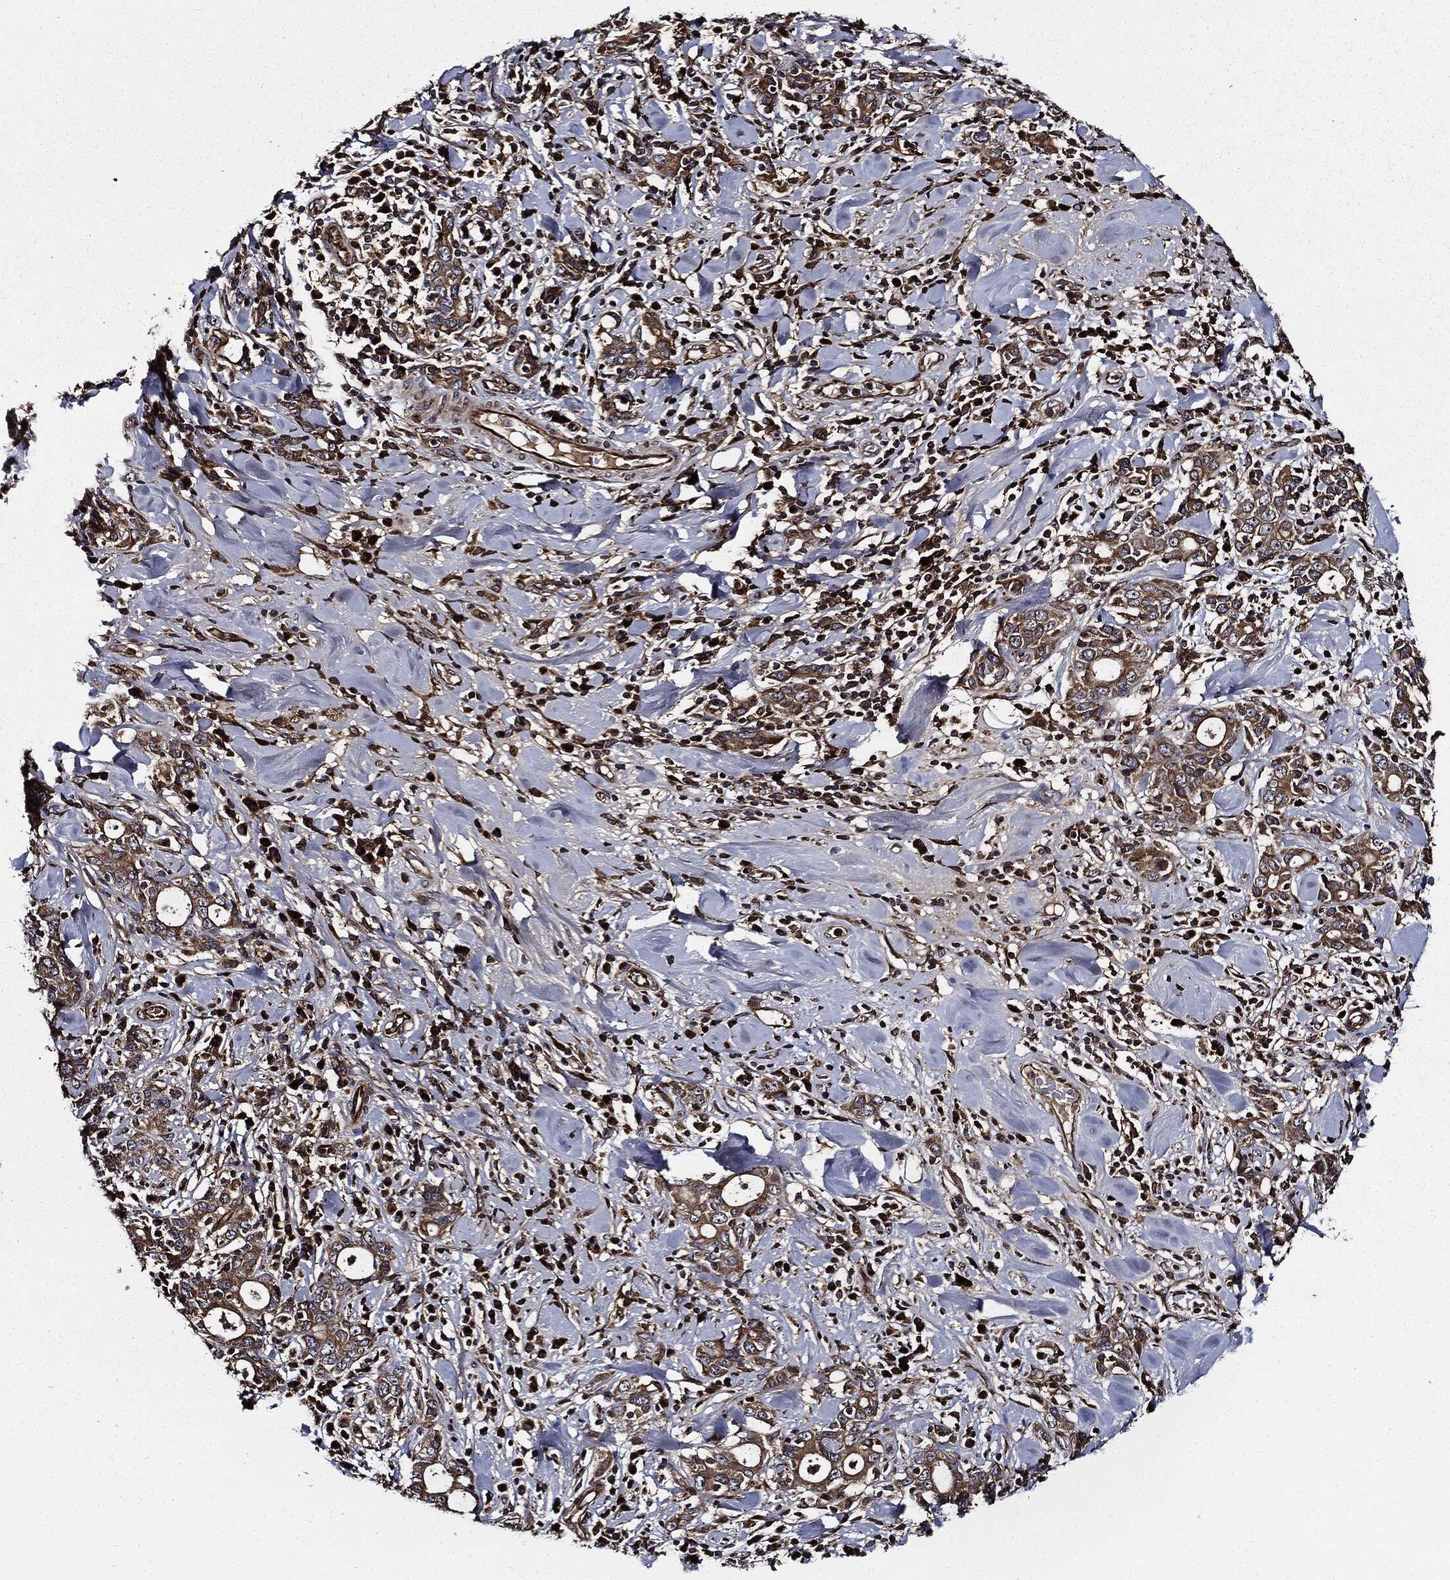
{"staining": {"intensity": "moderate", "quantity": ">75%", "location": "cytoplasmic/membranous"}, "tissue": "stomach cancer", "cell_type": "Tumor cells", "image_type": "cancer", "snomed": [{"axis": "morphology", "description": "Adenocarcinoma, NOS"}, {"axis": "topography", "description": "Stomach"}], "caption": "The micrograph reveals immunohistochemical staining of adenocarcinoma (stomach). There is moderate cytoplasmic/membranous positivity is appreciated in about >75% of tumor cells.", "gene": "HTT", "patient": {"sex": "male", "age": 79}}